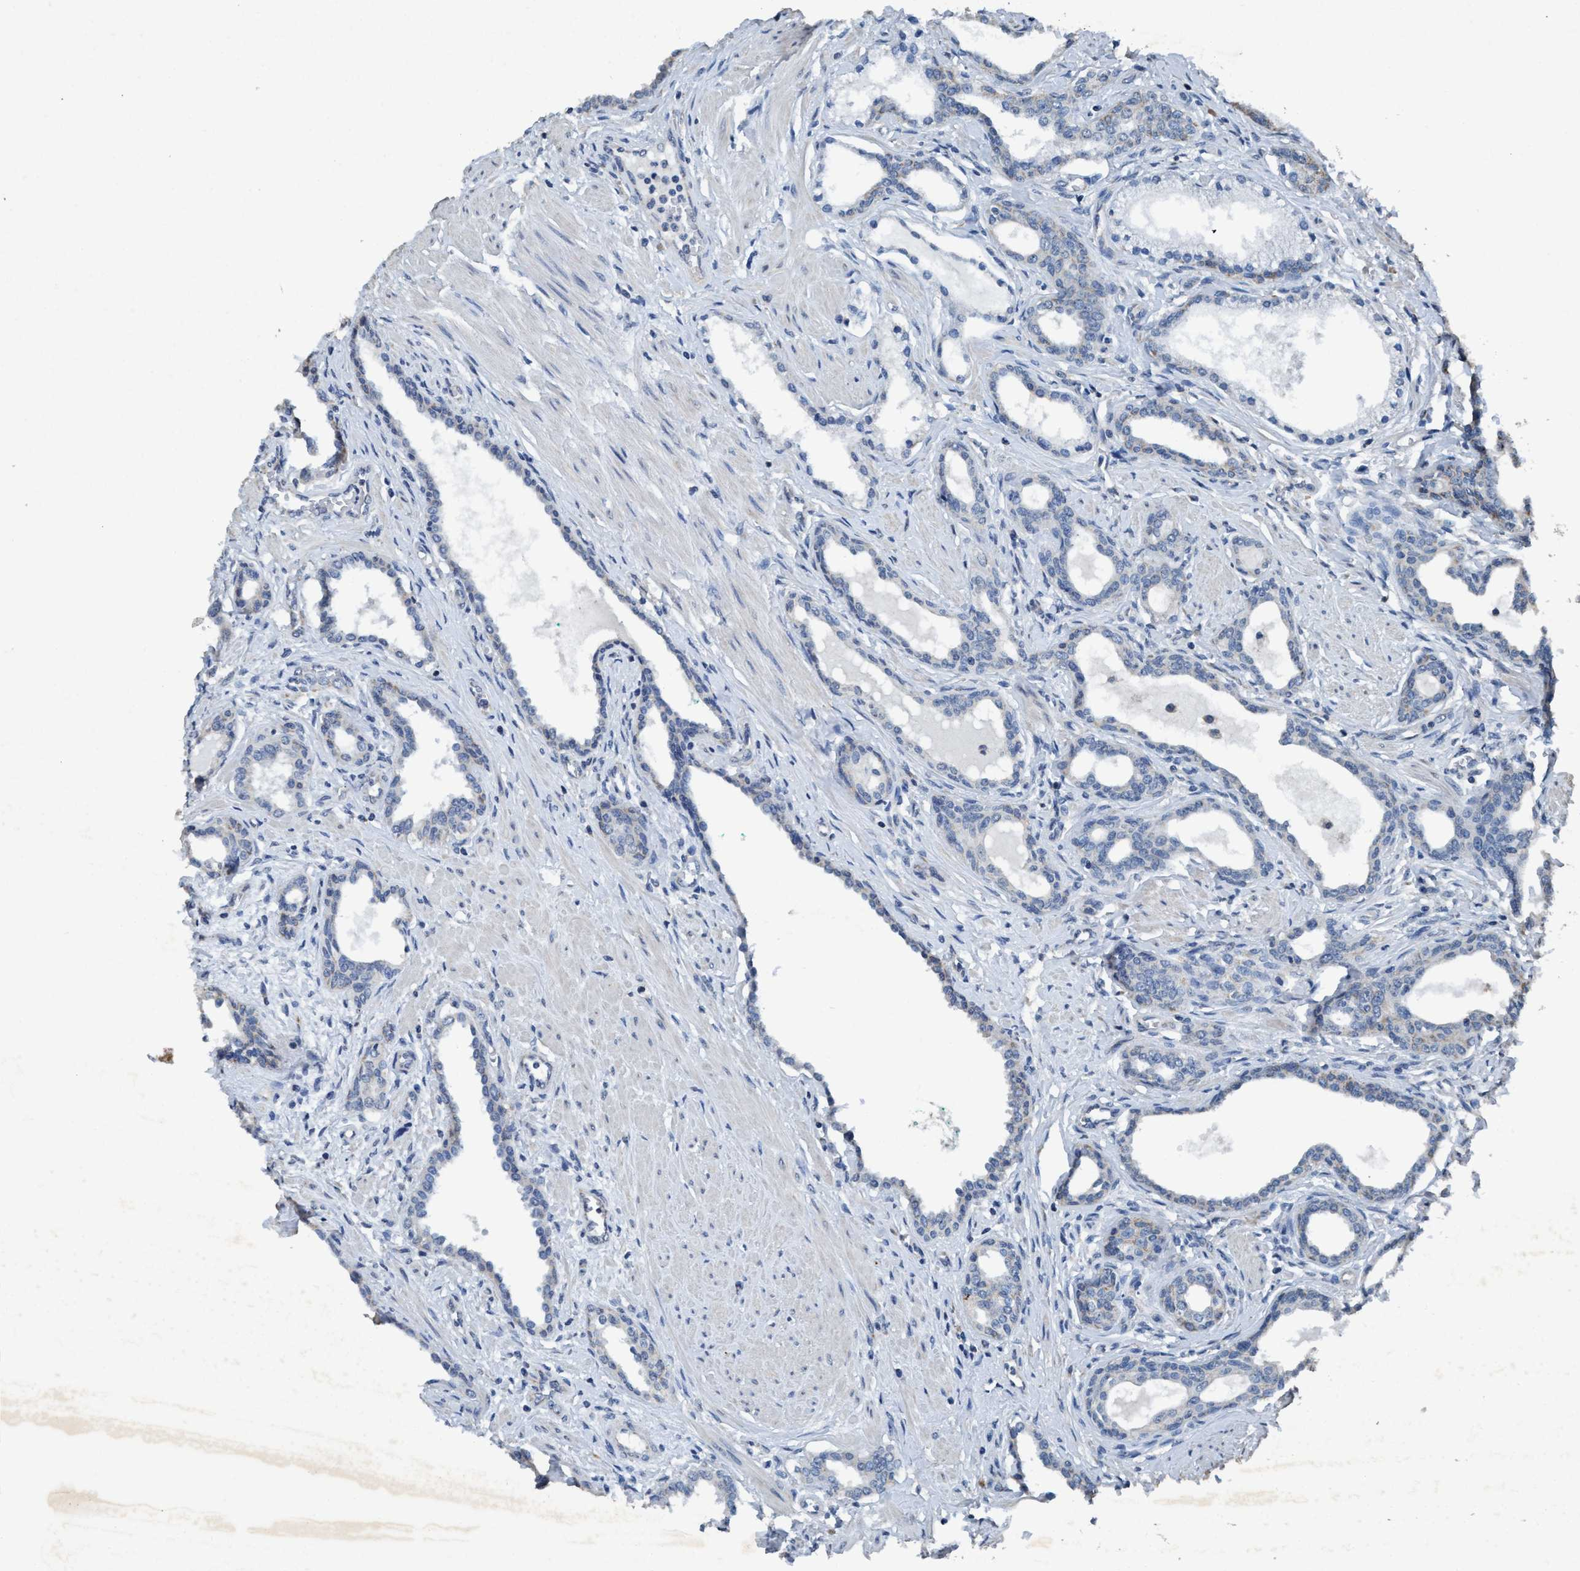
{"staining": {"intensity": "negative", "quantity": "none", "location": "none"}, "tissue": "prostate cancer", "cell_type": "Tumor cells", "image_type": "cancer", "snomed": [{"axis": "morphology", "description": "Adenocarcinoma, High grade"}, {"axis": "topography", "description": "Prostate"}], "caption": "Tumor cells are negative for protein expression in human prostate high-grade adenocarcinoma. The staining was performed using DAB (3,3'-diaminobenzidine) to visualize the protein expression in brown, while the nuclei were stained in blue with hematoxylin (Magnification: 20x).", "gene": "ANKFN1", "patient": {"sex": "male", "age": 52}}